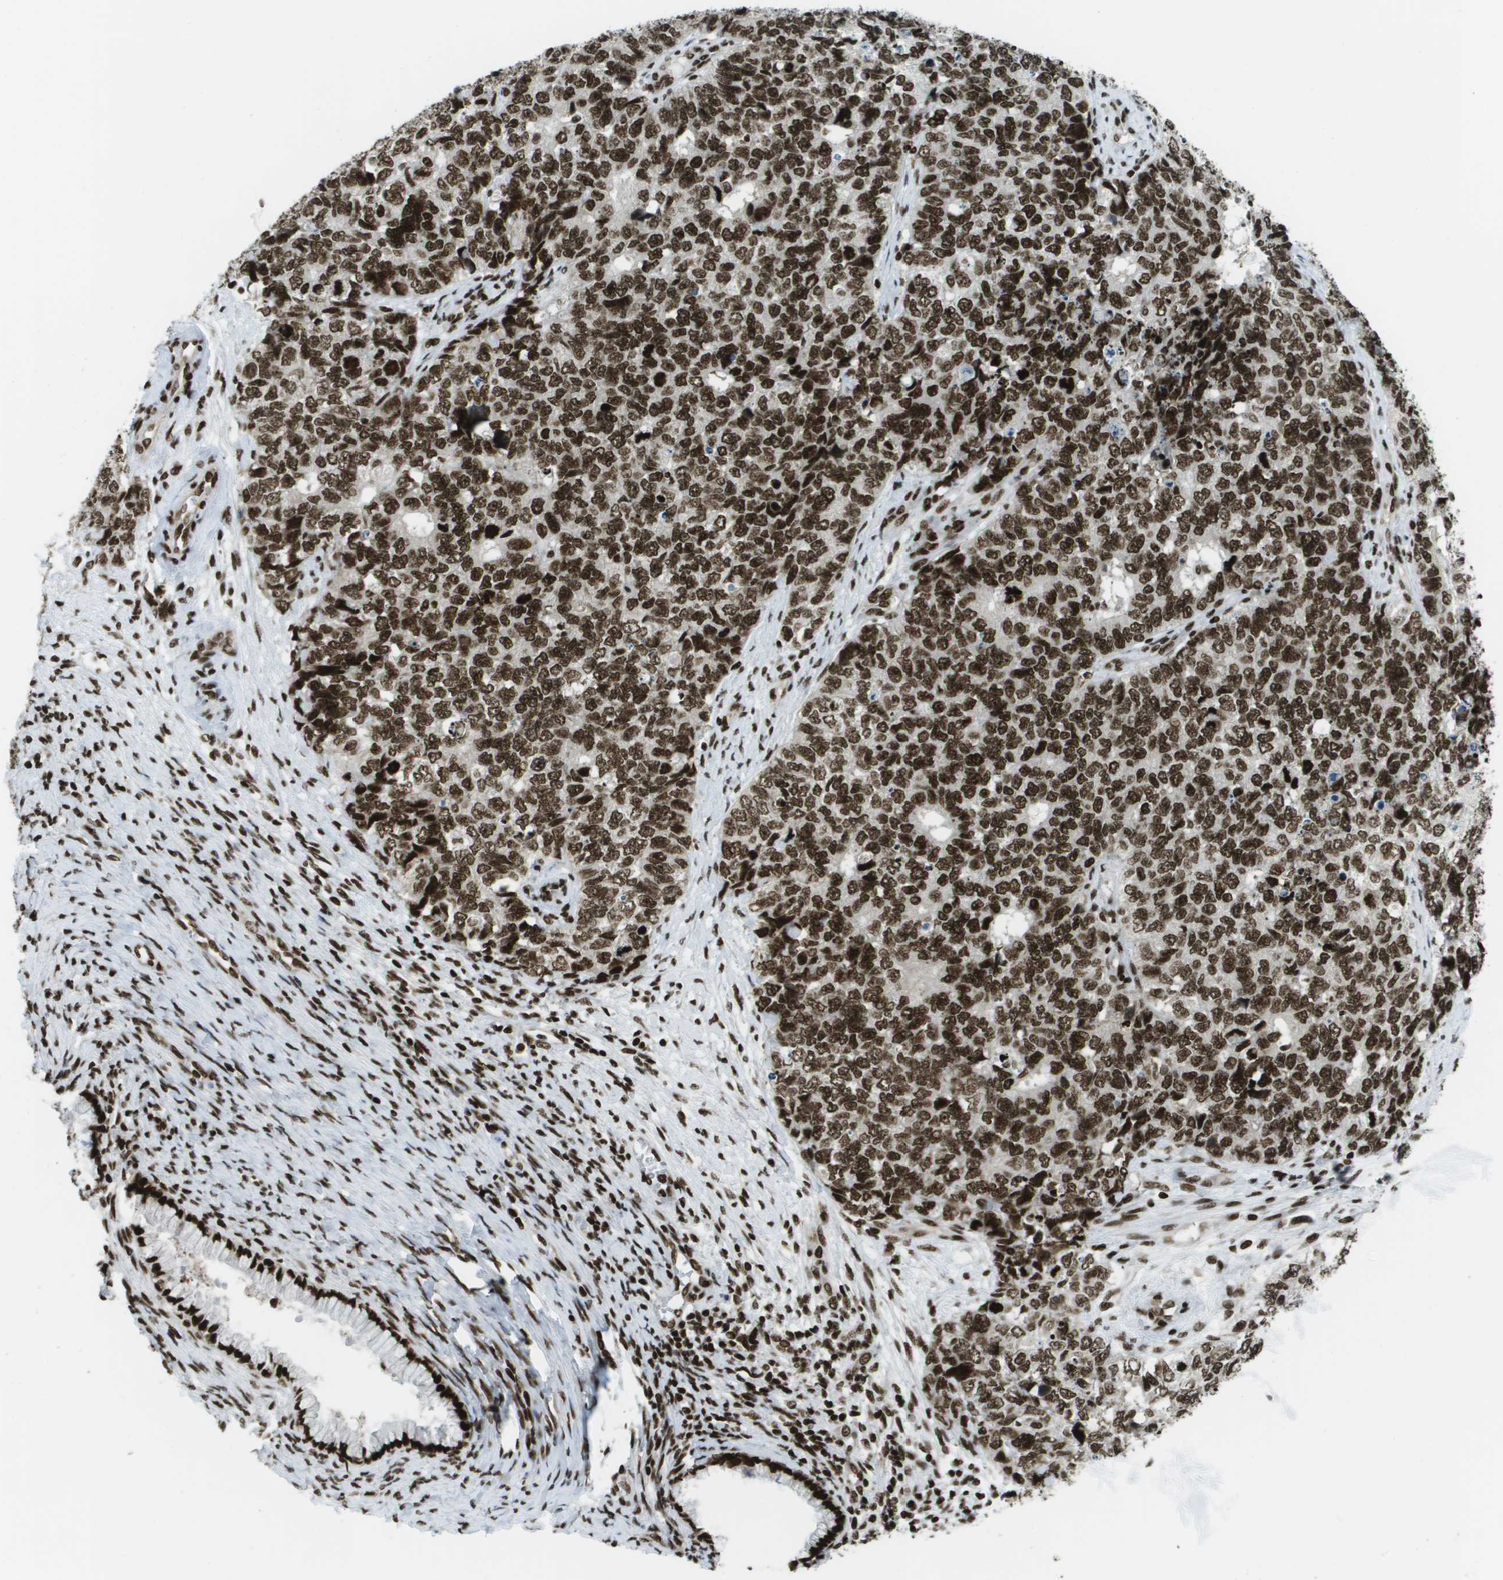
{"staining": {"intensity": "strong", "quantity": ">75%", "location": "nuclear"}, "tissue": "cervical cancer", "cell_type": "Tumor cells", "image_type": "cancer", "snomed": [{"axis": "morphology", "description": "Squamous cell carcinoma, NOS"}, {"axis": "topography", "description": "Cervix"}], "caption": "Immunohistochemistry (IHC) micrograph of human cervical squamous cell carcinoma stained for a protein (brown), which exhibits high levels of strong nuclear positivity in approximately >75% of tumor cells.", "gene": "GLYR1", "patient": {"sex": "female", "age": 63}}